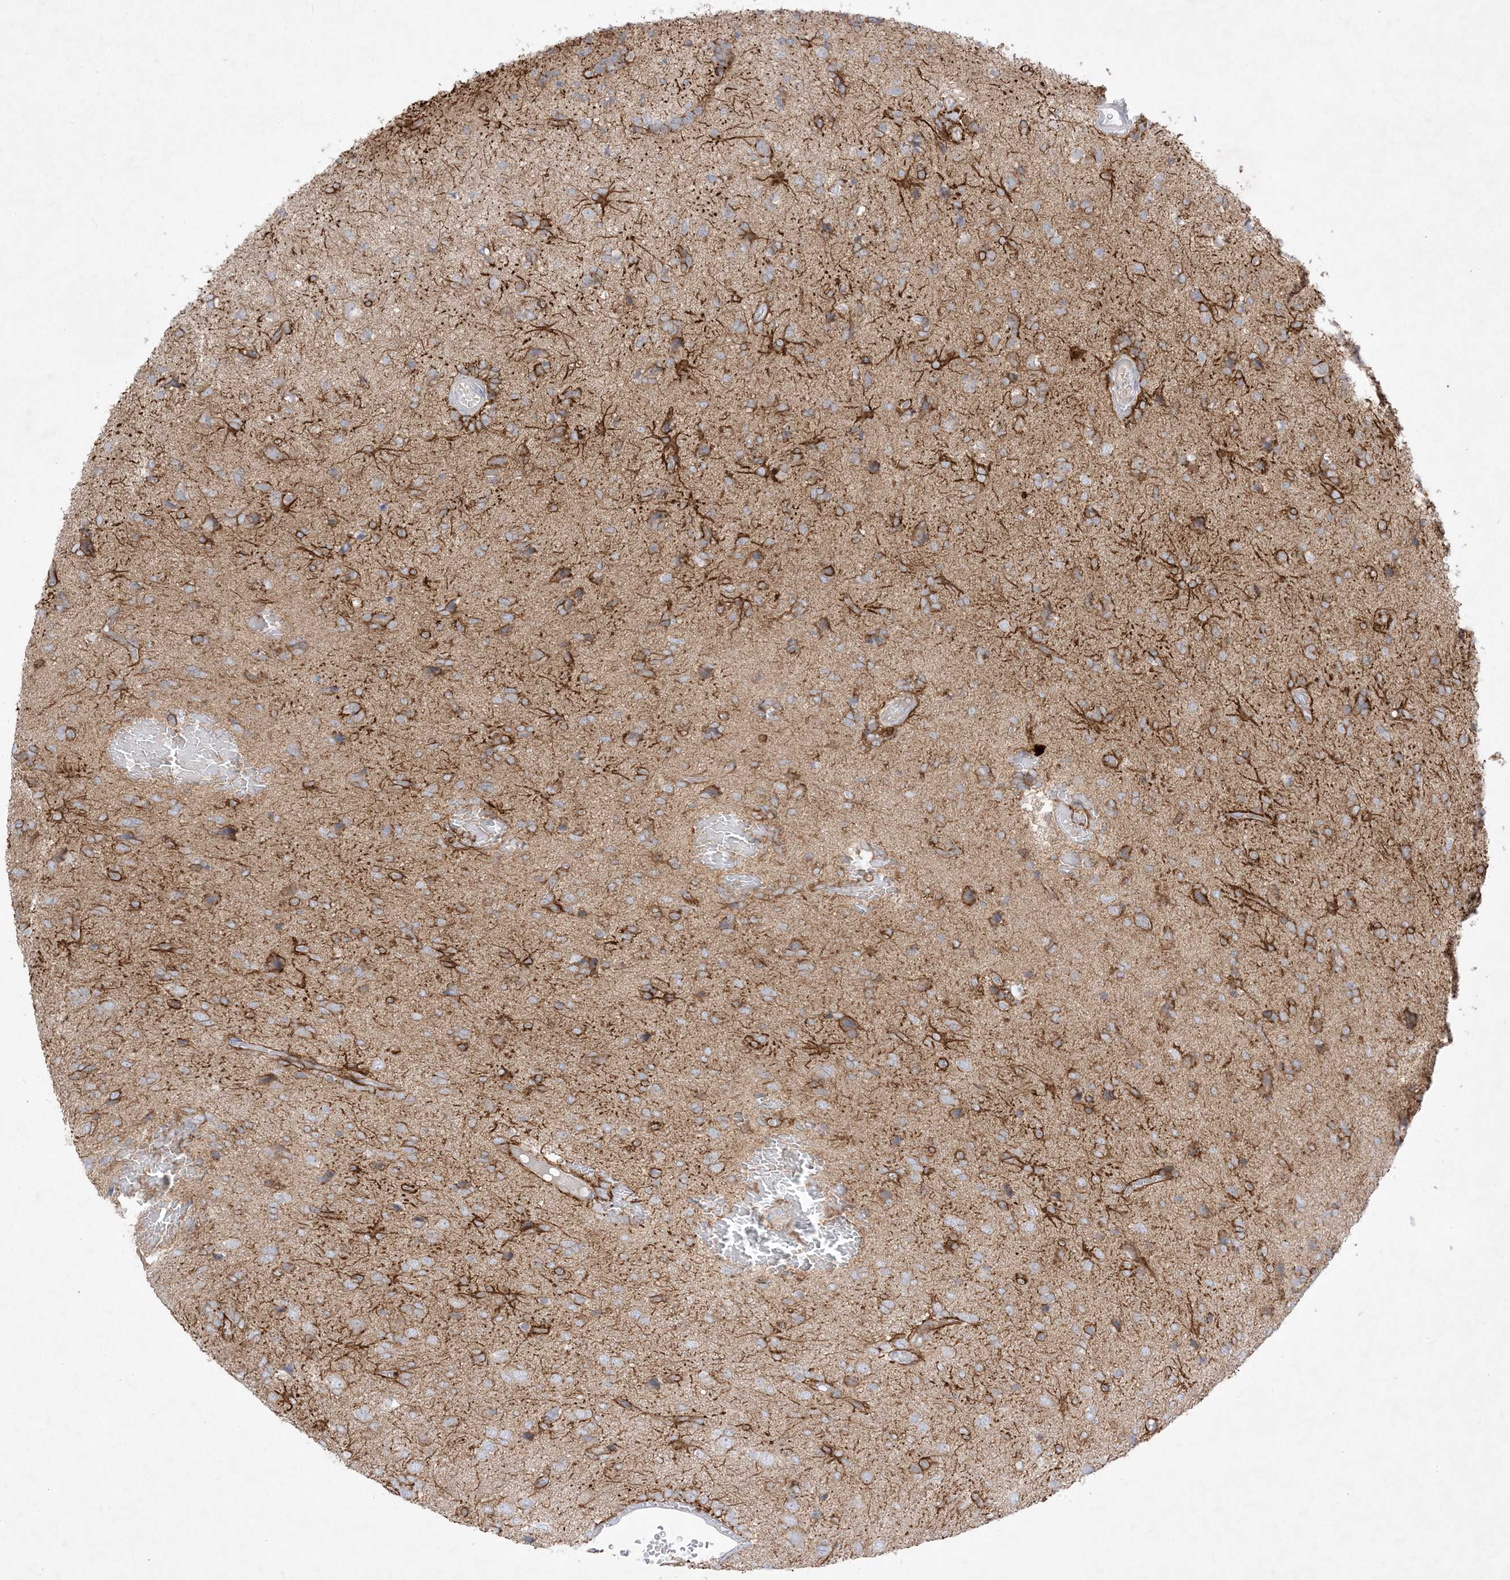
{"staining": {"intensity": "moderate", "quantity": "<25%", "location": "cytoplasmic/membranous"}, "tissue": "glioma", "cell_type": "Tumor cells", "image_type": "cancer", "snomed": [{"axis": "morphology", "description": "Glioma, malignant, High grade"}, {"axis": "topography", "description": "Brain"}], "caption": "Human malignant glioma (high-grade) stained for a protein (brown) demonstrates moderate cytoplasmic/membranous positive positivity in about <25% of tumor cells.", "gene": "PLEKHA3", "patient": {"sex": "female", "age": 59}}